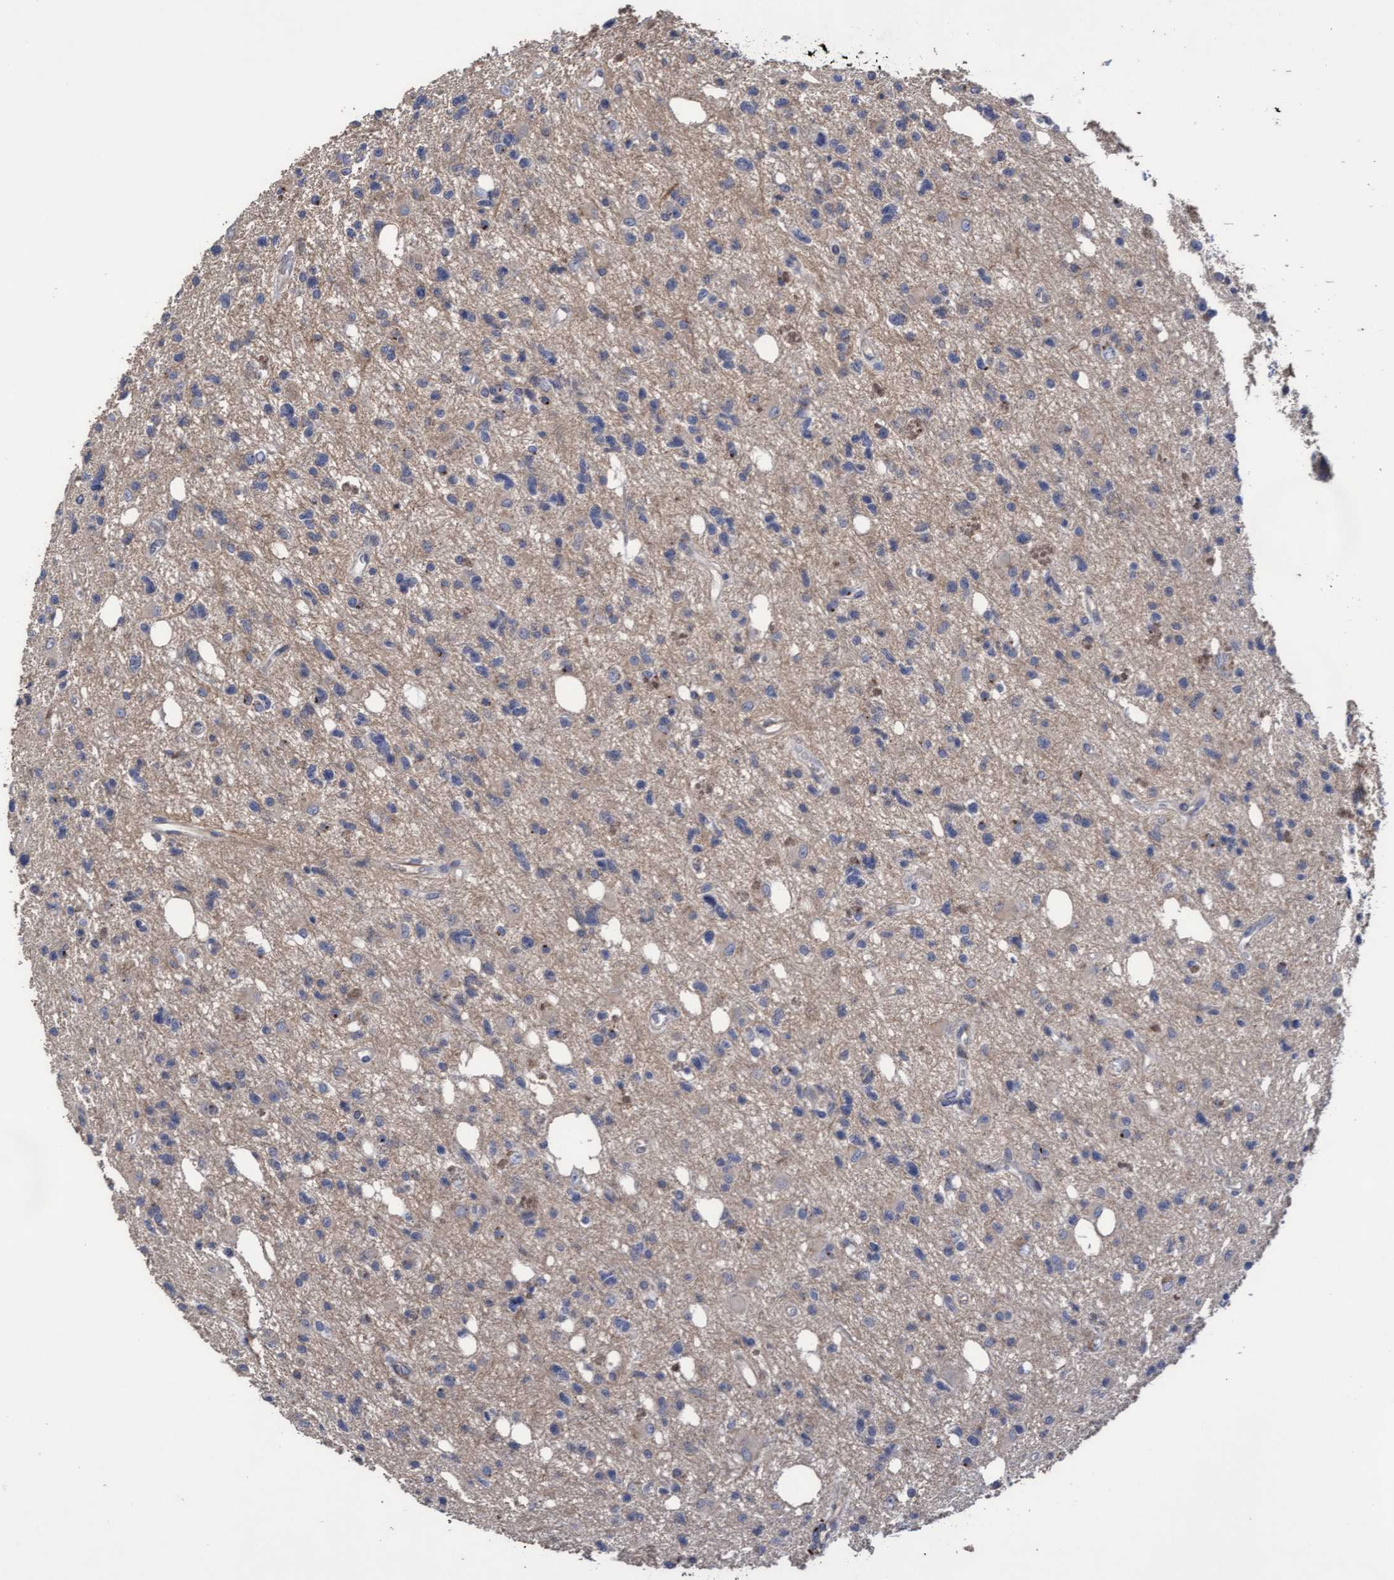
{"staining": {"intensity": "weak", "quantity": "<25%", "location": "cytoplasmic/membranous"}, "tissue": "glioma", "cell_type": "Tumor cells", "image_type": "cancer", "snomed": [{"axis": "morphology", "description": "Glioma, malignant, High grade"}, {"axis": "topography", "description": "Brain"}], "caption": "Immunohistochemistry (IHC) histopathology image of neoplastic tissue: human malignant glioma (high-grade) stained with DAB (3,3'-diaminobenzidine) exhibits no significant protein expression in tumor cells.", "gene": "KRT24", "patient": {"sex": "female", "age": 62}}